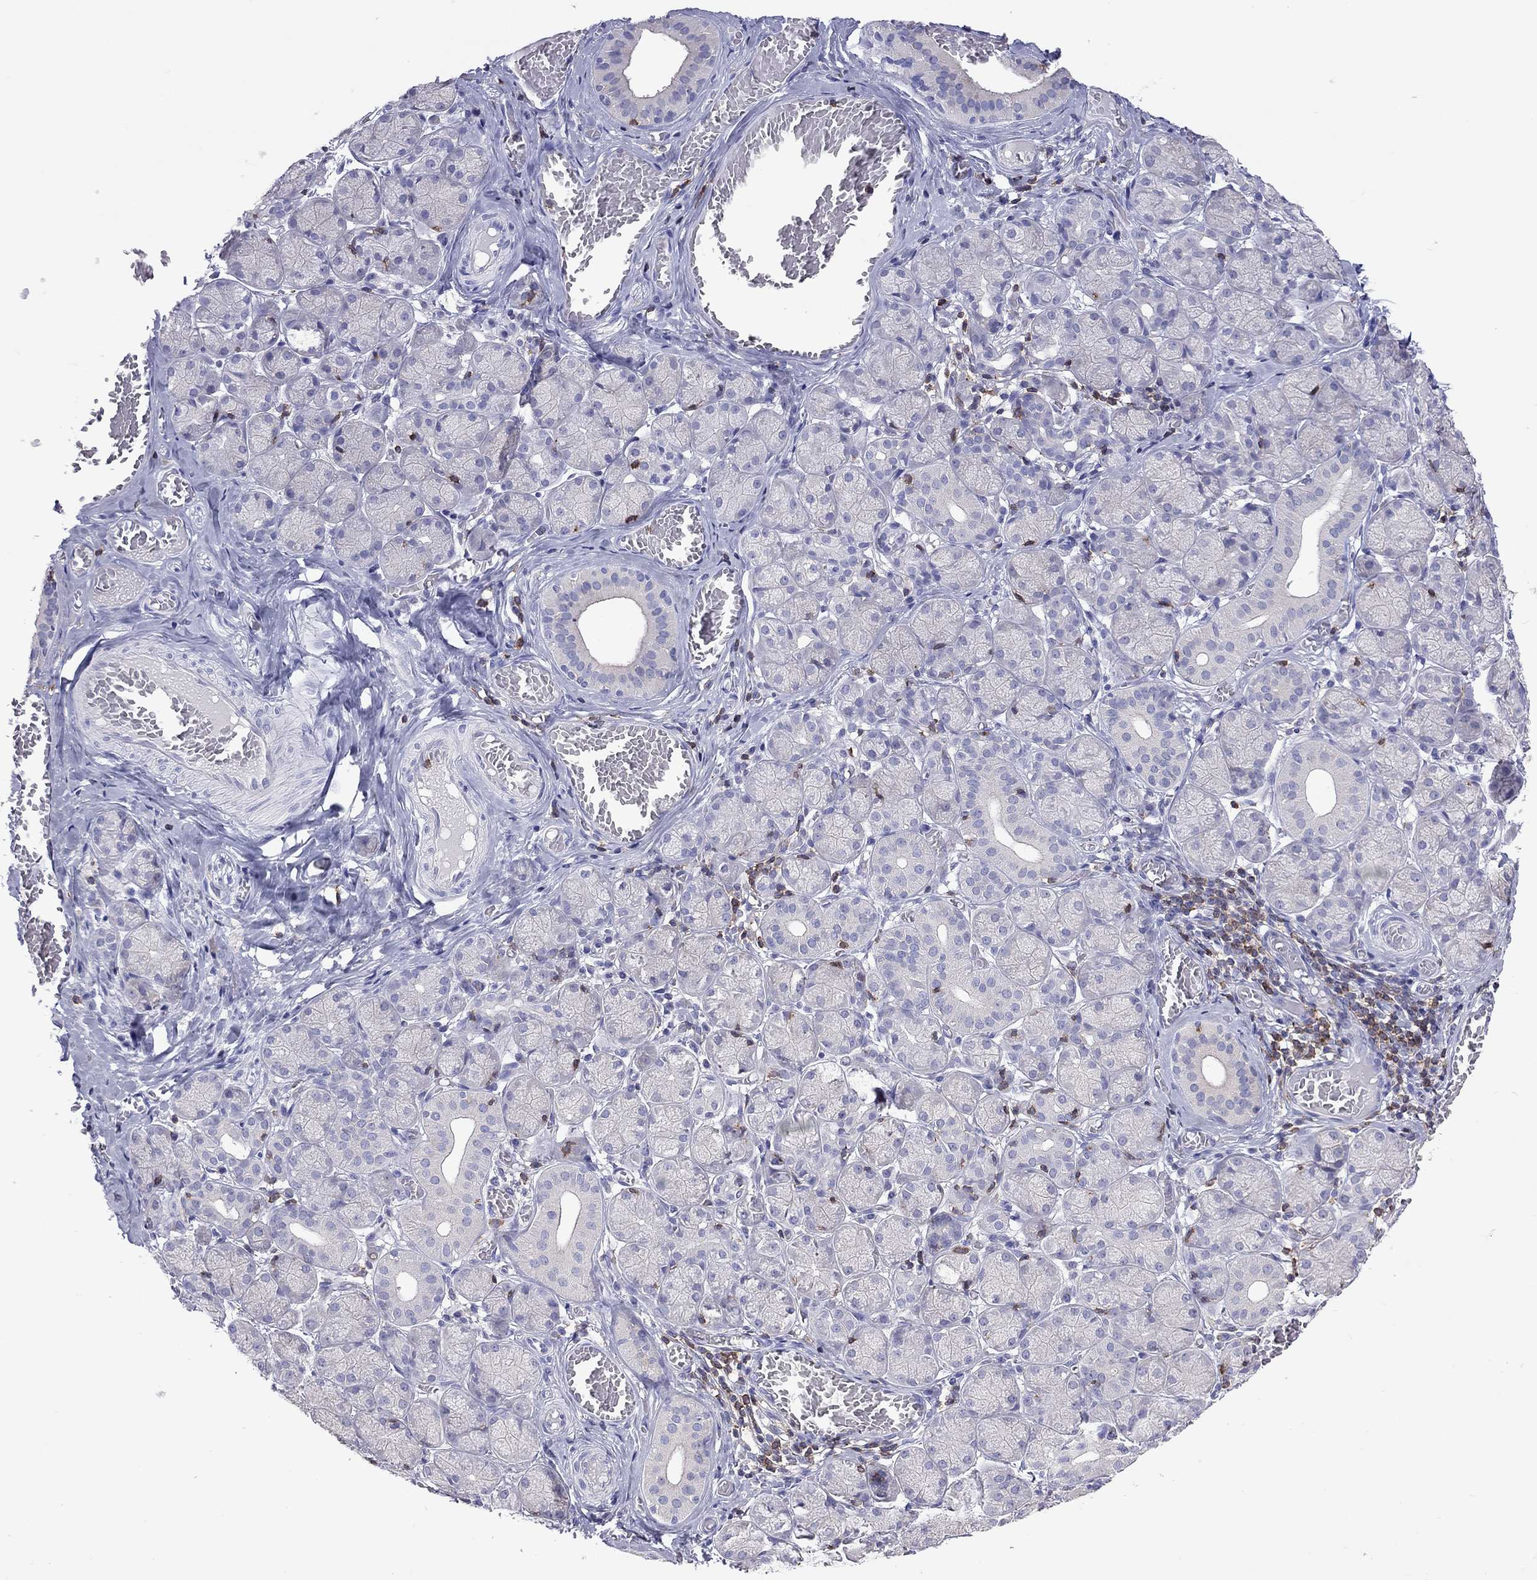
{"staining": {"intensity": "negative", "quantity": "none", "location": "none"}, "tissue": "salivary gland", "cell_type": "Glandular cells", "image_type": "normal", "snomed": [{"axis": "morphology", "description": "Normal tissue, NOS"}, {"axis": "topography", "description": "Salivary gland"}, {"axis": "topography", "description": "Peripheral nerve tissue"}], "caption": "Immunohistochemistry image of unremarkable human salivary gland stained for a protein (brown), which exhibits no positivity in glandular cells. (DAB immunohistochemistry with hematoxylin counter stain).", "gene": "ENSG00000288637", "patient": {"sex": "female", "age": 24}}